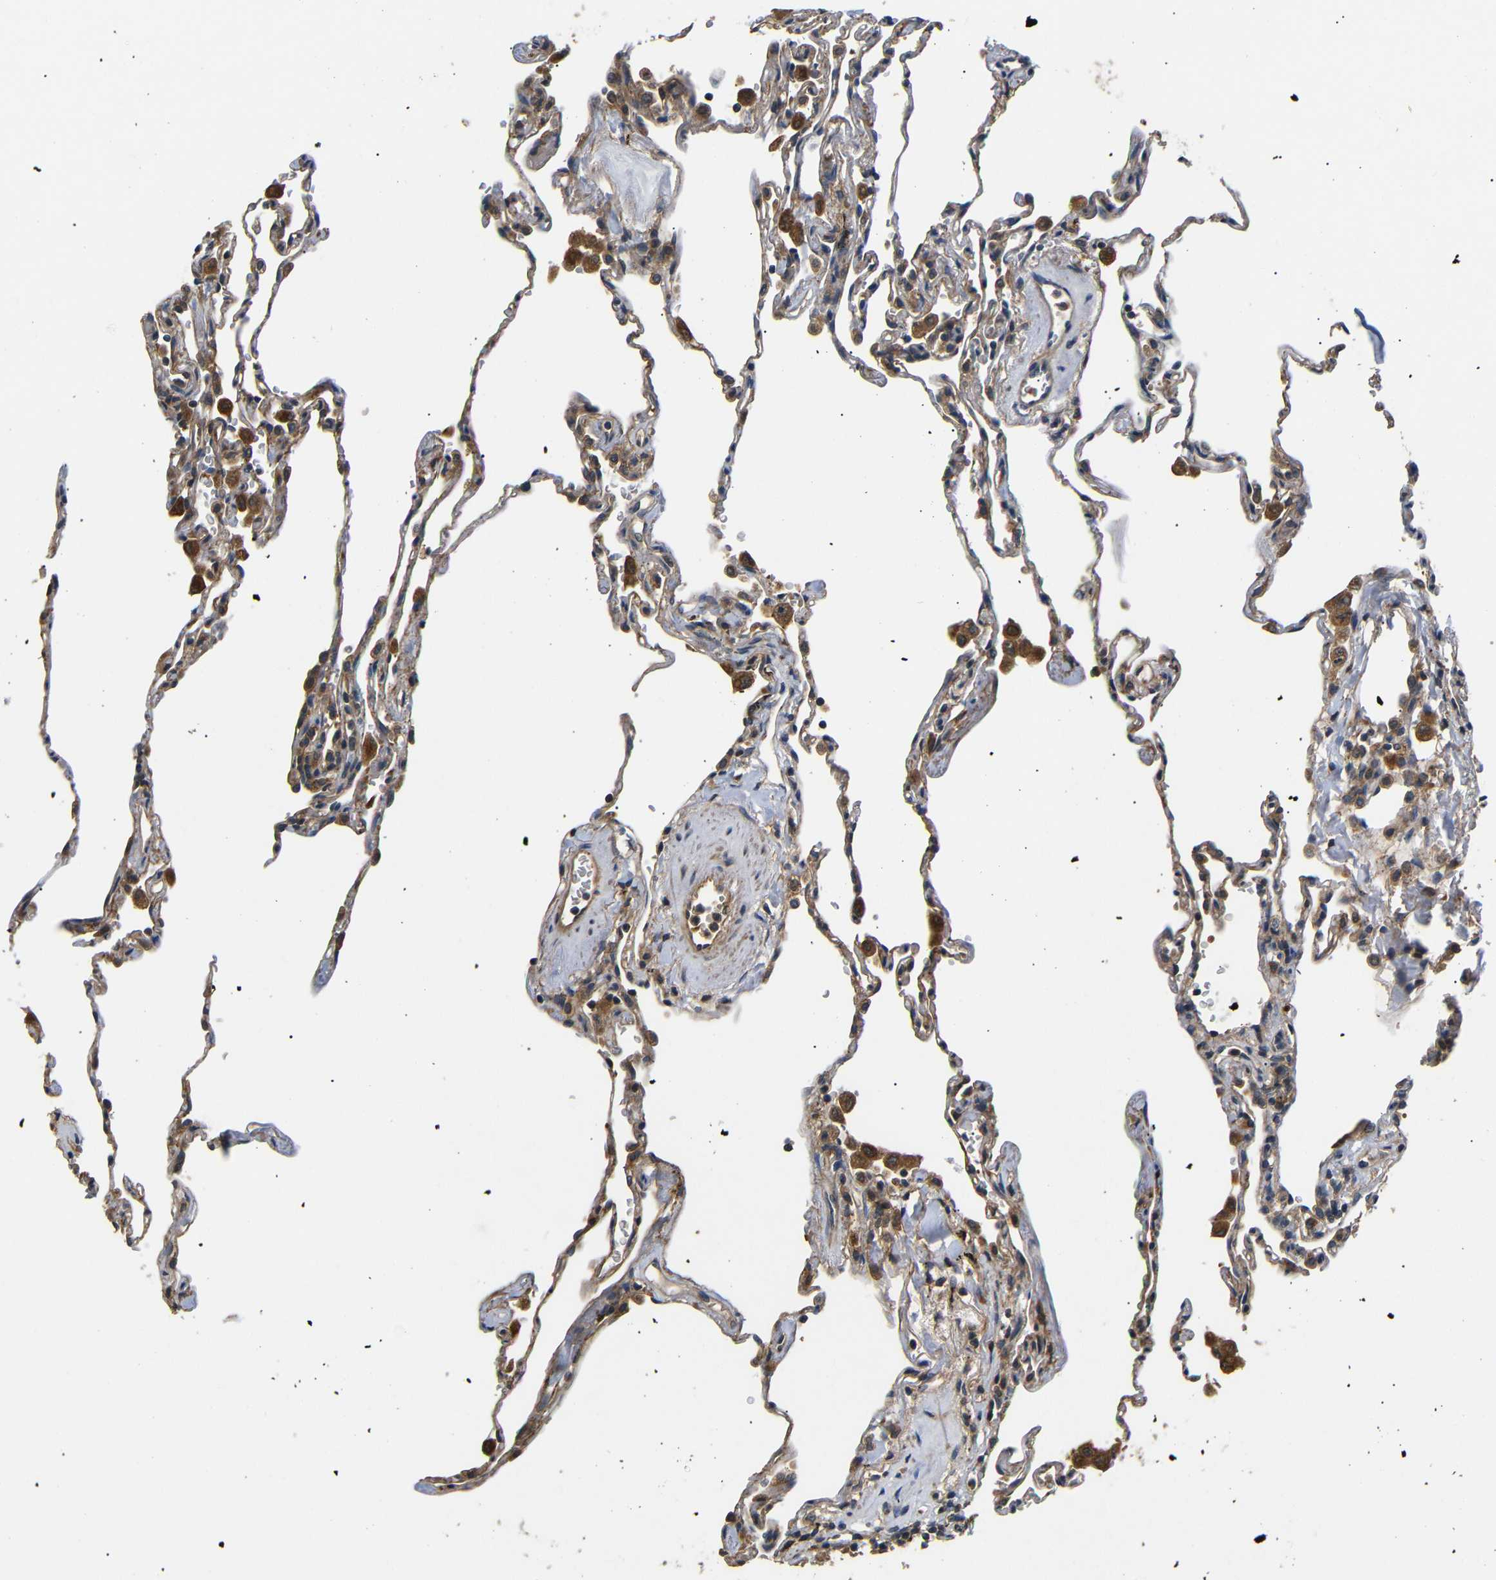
{"staining": {"intensity": "moderate", "quantity": "25%-75%", "location": "cytoplasmic/membranous"}, "tissue": "lung", "cell_type": "Alveolar cells", "image_type": "normal", "snomed": [{"axis": "morphology", "description": "Normal tissue, NOS"}, {"axis": "topography", "description": "Lung"}], "caption": "Immunohistochemistry (DAB (3,3'-diaminobenzidine)) staining of normal human lung demonstrates moderate cytoplasmic/membranous protein positivity in approximately 25%-75% of alveolar cells.", "gene": "DDR1", "patient": {"sex": "male", "age": 59}}